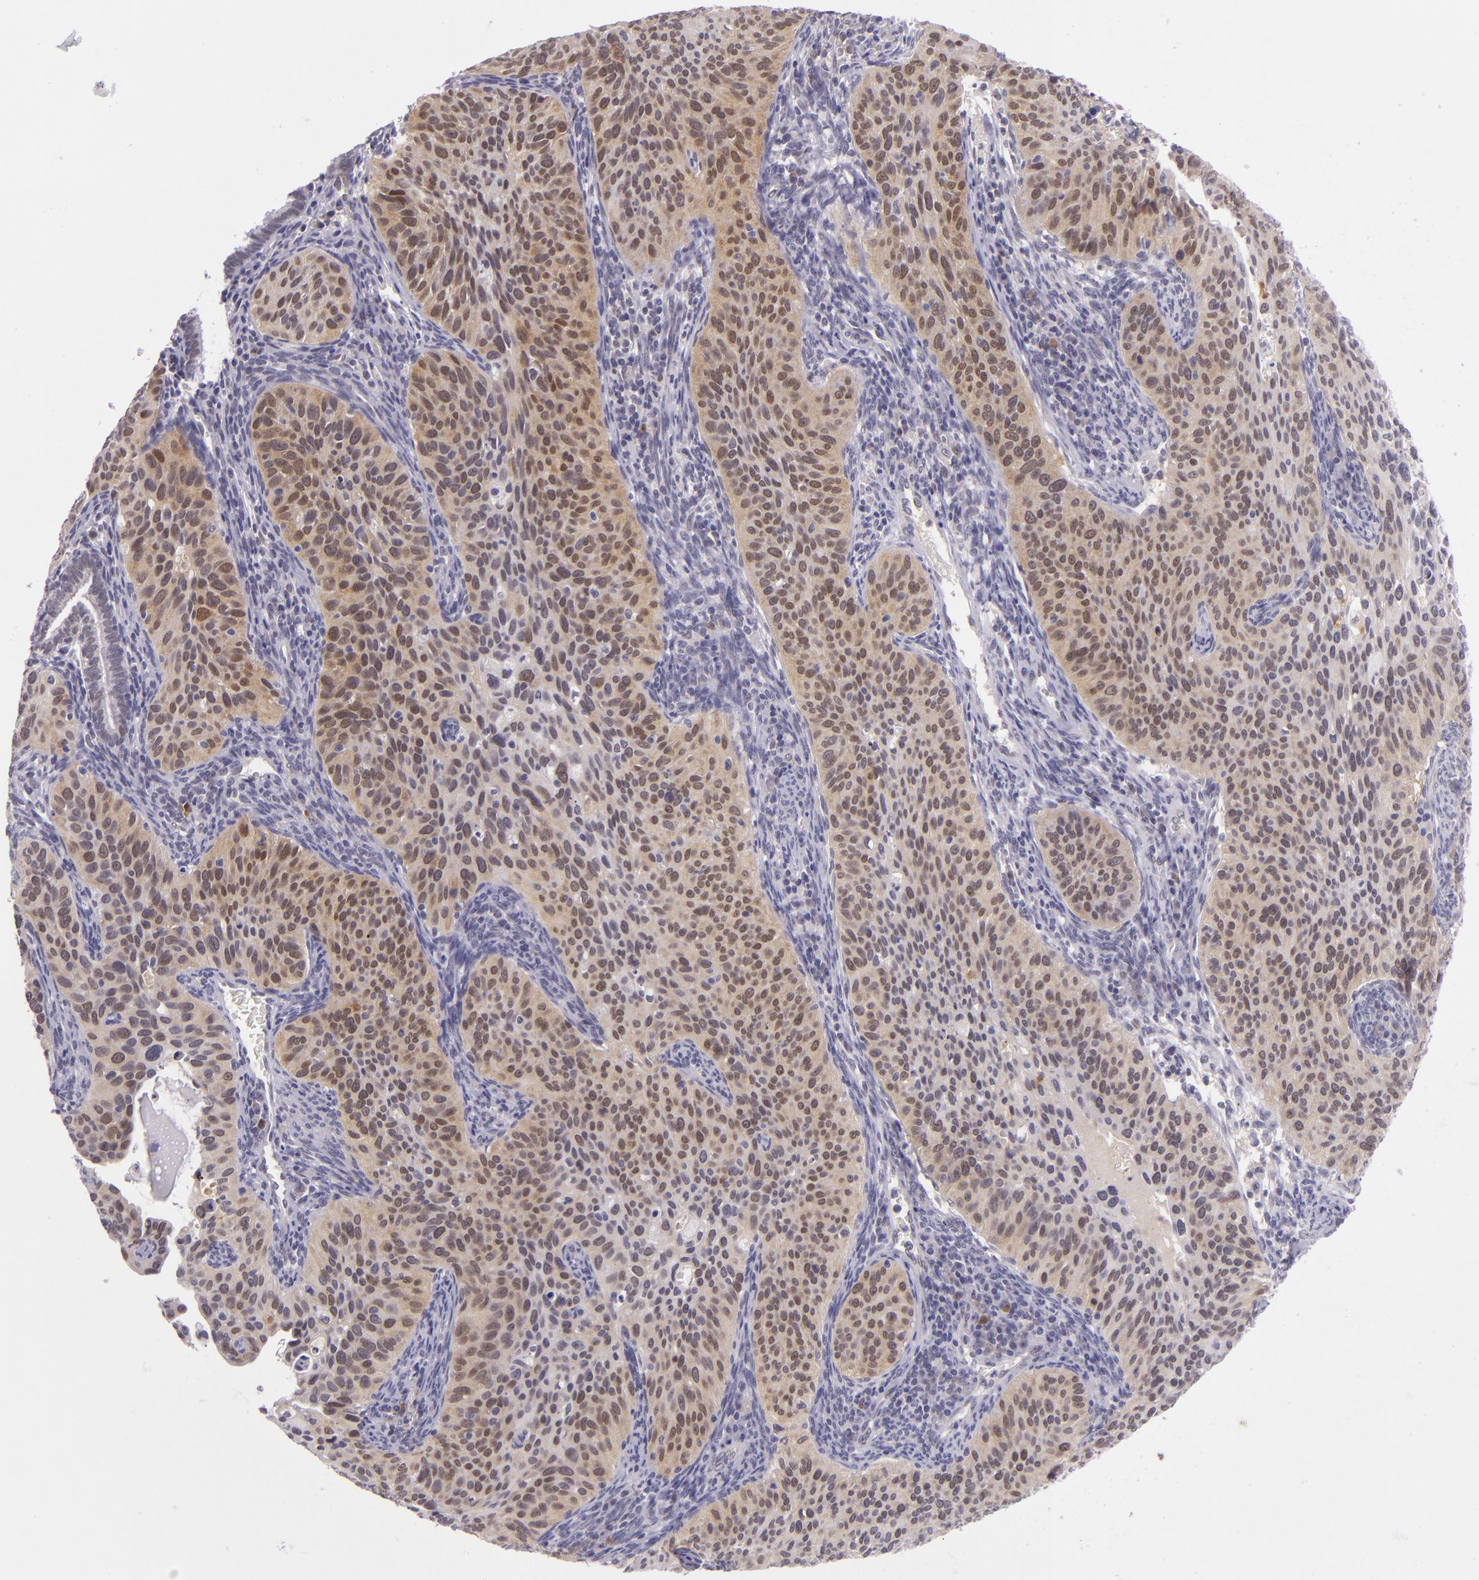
{"staining": {"intensity": "weak", "quantity": "25%-75%", "location": "cytoplasmic/membranous"}, "tissue": "cervical cancer", "cell_type": "Tumor cells", "image_type": "cancer", "snomed": [{"axis": "morphology", "description": "Adenocarcinoma, NOS"}, {"axis": "topography", "description": "Cervix"}], "caption": "IHC (DAB (3,3'-diaminobenzidine)) staining of cervical cancer shows weak cytoplasmic/membranous protein expression in approximately 25%-75% of tumor cells.", "gene": "CSE1L", "patient": {"sex": "female", "age": 29}}